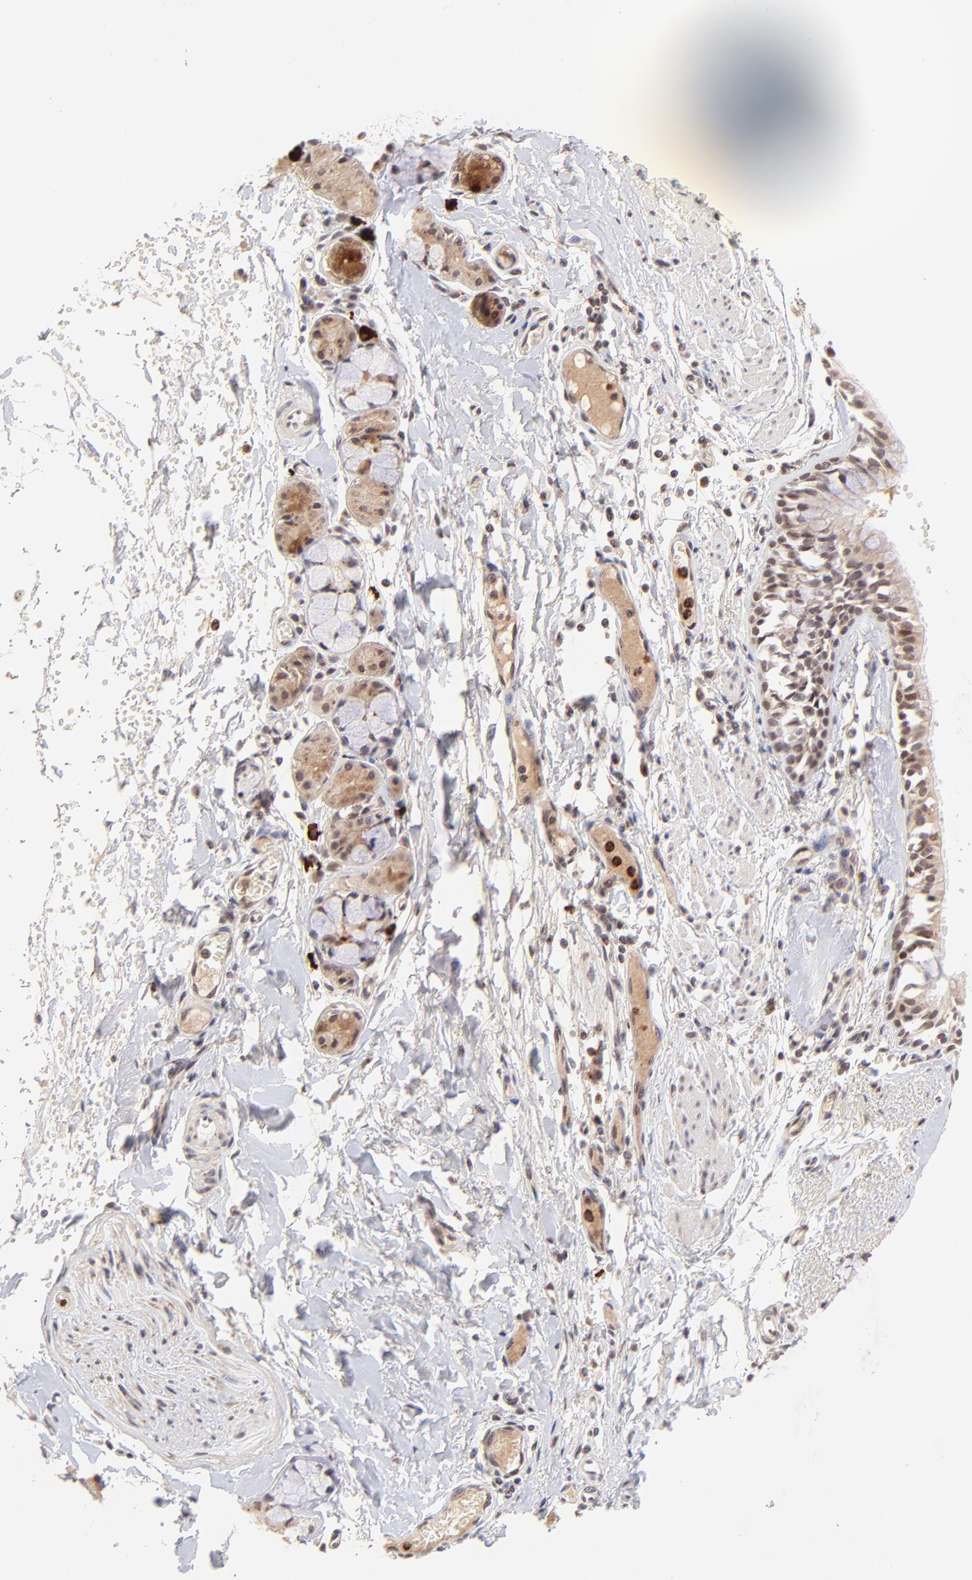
{"staining": {"intensity": "moderate", "quantity": ">75%", "location": "nuclear"}, "tissue": "bronchus", "cell_type": "Respiratory epithelial cells", "image_type": "normal", "snomed": [{"axis": "morphology", "description": "Normal tissue, NOS"}, {"axis": "topography", "description": "Bronchus"}, {"axis": "topography", "description": "Lung"}], "caption": "Normal bronchus demonstrates moderate nuclear staining in approximately >75% of respiratory epithelial cells, visualized by immunohistochemistry. (Brightfield microscopy of DAB IHC at high magnification).", "gene": "MED12", "patient": {"sex": "female", "age": 56}}